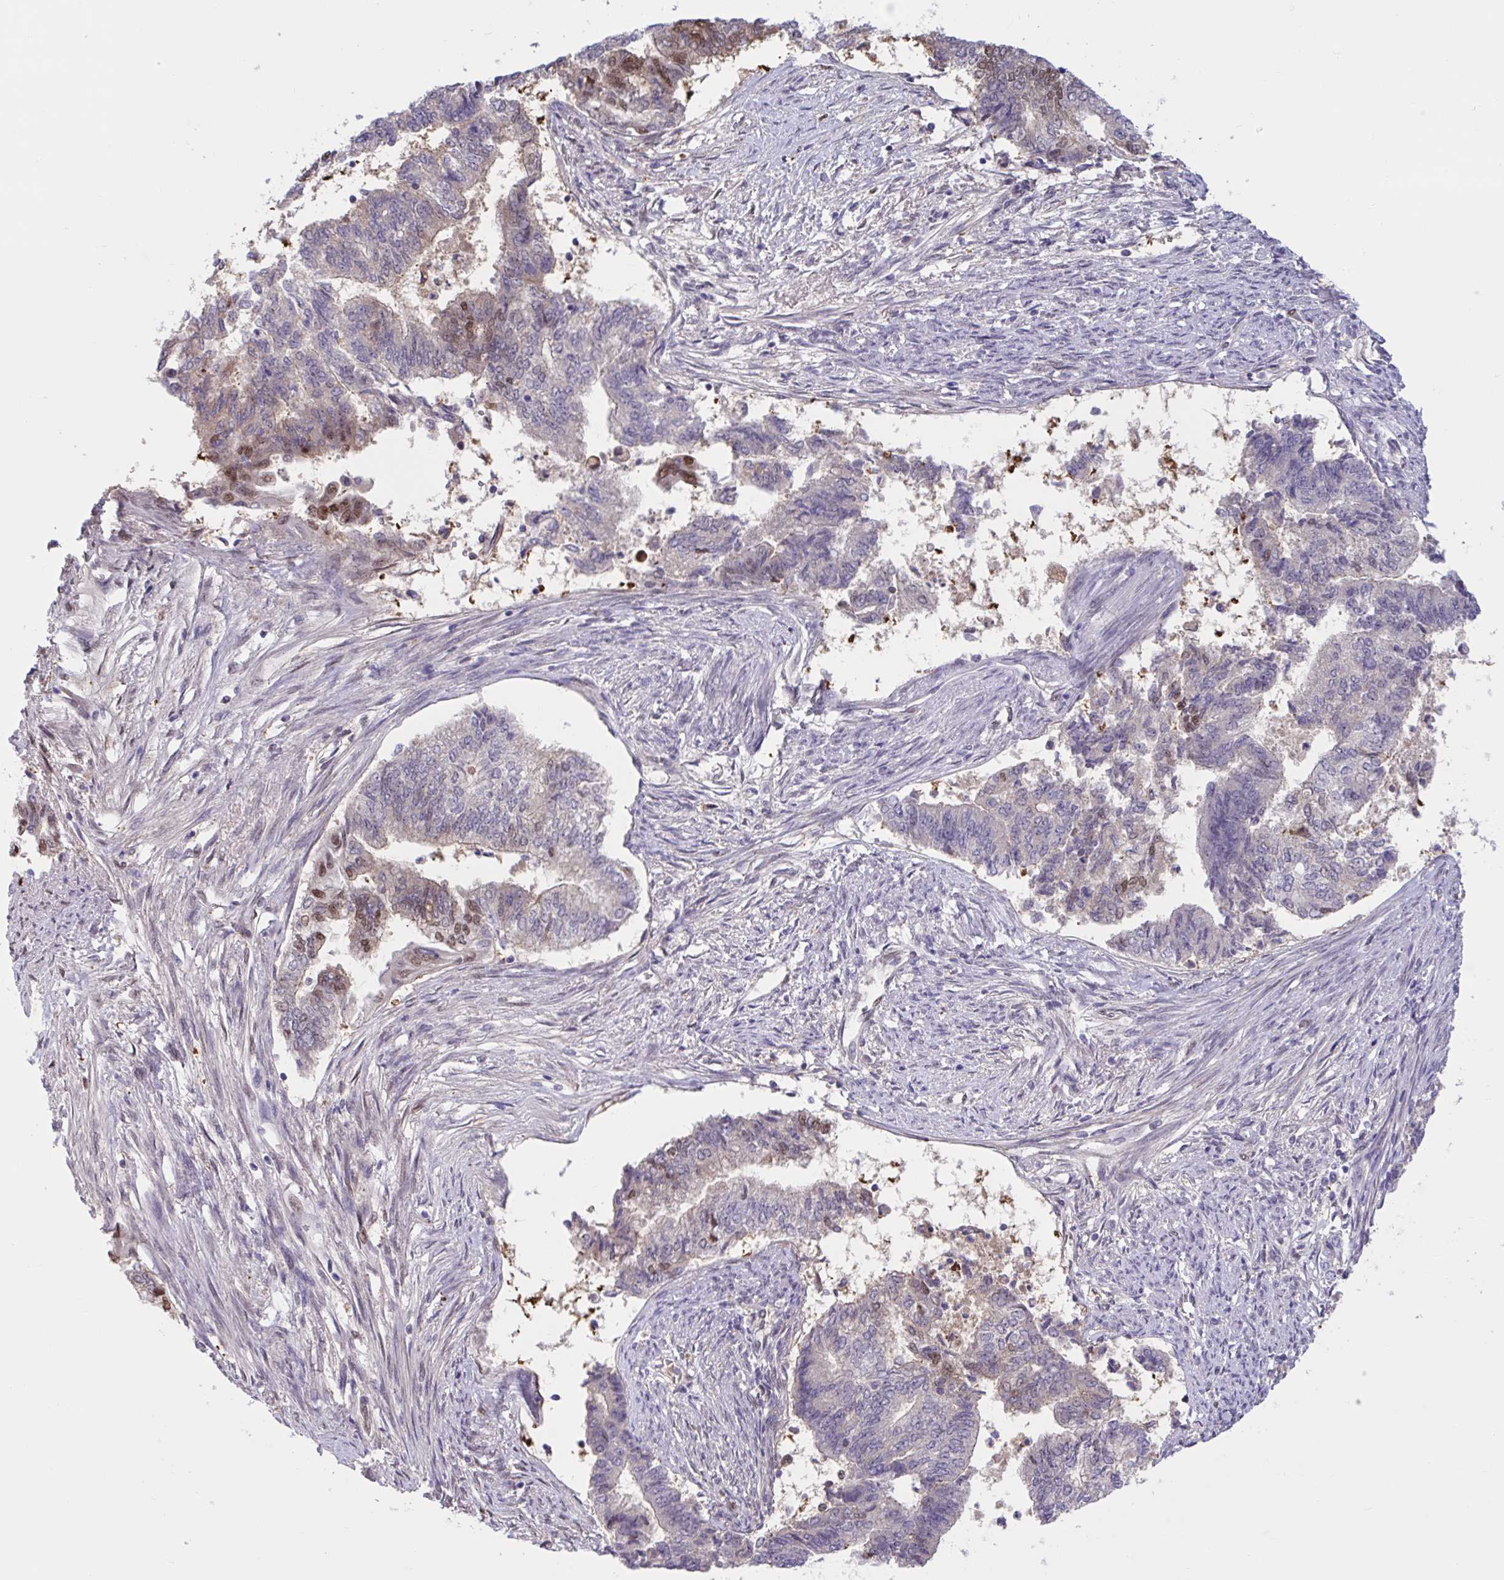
{"staining": {"intensity": "moderate", "quantity": "<25%", "location": "nuclear"}, "tissue": "endometrial cancer", "cell_type": "Tumor cells", "image_type": "cancer", "snomed": [{"axis": "morphology", "description": "Adenocarcinoma, NOS"}, {"axis": "topography", "description": "Endometrium"}], "caption": "This is an image of immunohistochemistry staining of adenocarcinoma (endometrial), which shows moderate positivity in the nuclear of tumor cells.", "gene": "RBL1", "patient": {"sex": "female", "age": 65}}